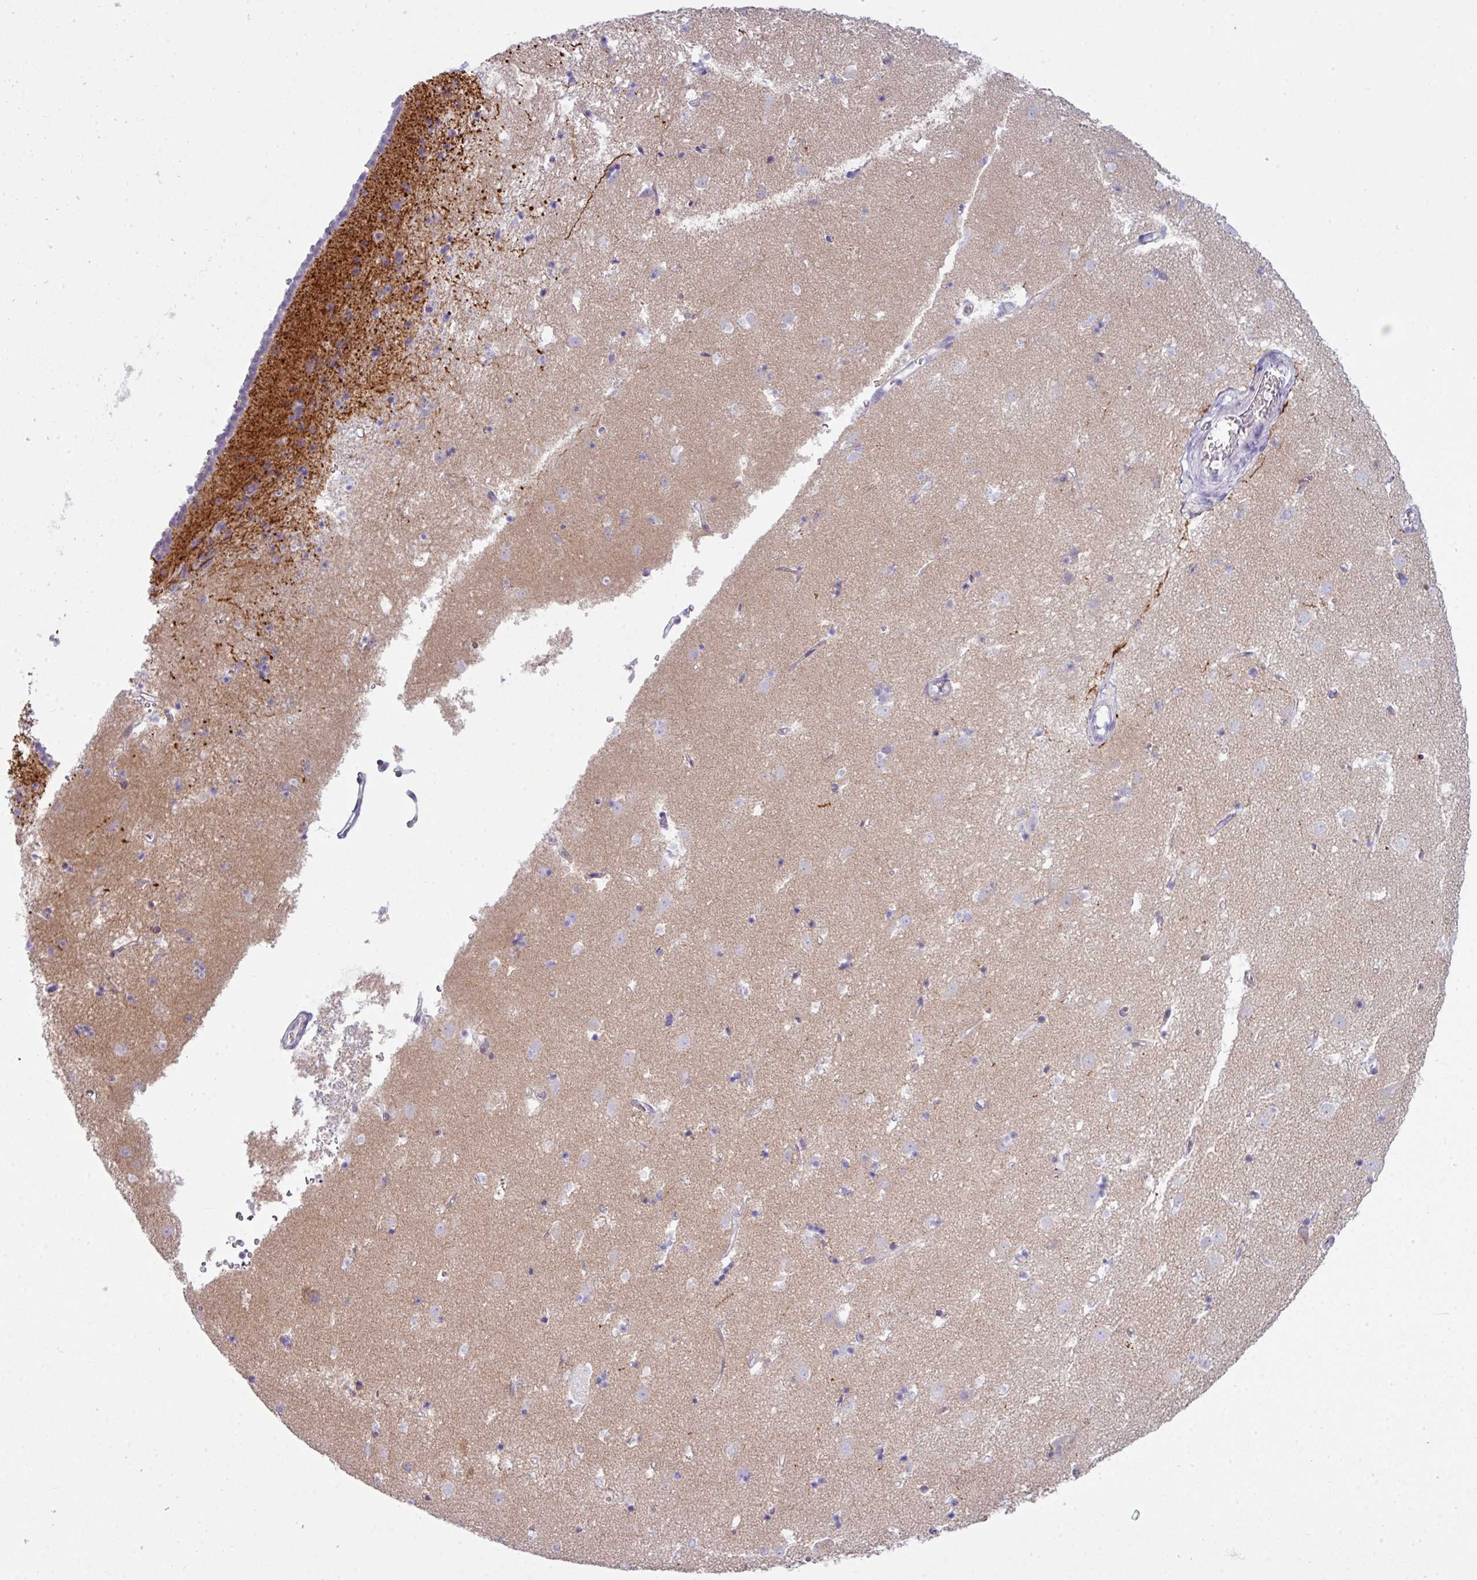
{"staining": {"intensity": "negative", "quantity": "none", "location": "none"}, "tissue": "caudate", "cell_type": "Glial cells", "image_type": "normal", "snomed": [{"axis": "morphology", "description": "Normal tissue, NOS"}, {"axis": "topography", "description": "Lateral ventricle wall"}], "caption": "Glial cells are negative for protein expression in benign human caudate. (Brightfield microscopy of DAB IHC at high magnification).", "gene": "ABCC5", "patient": {"sex": "male", "age": 58}}